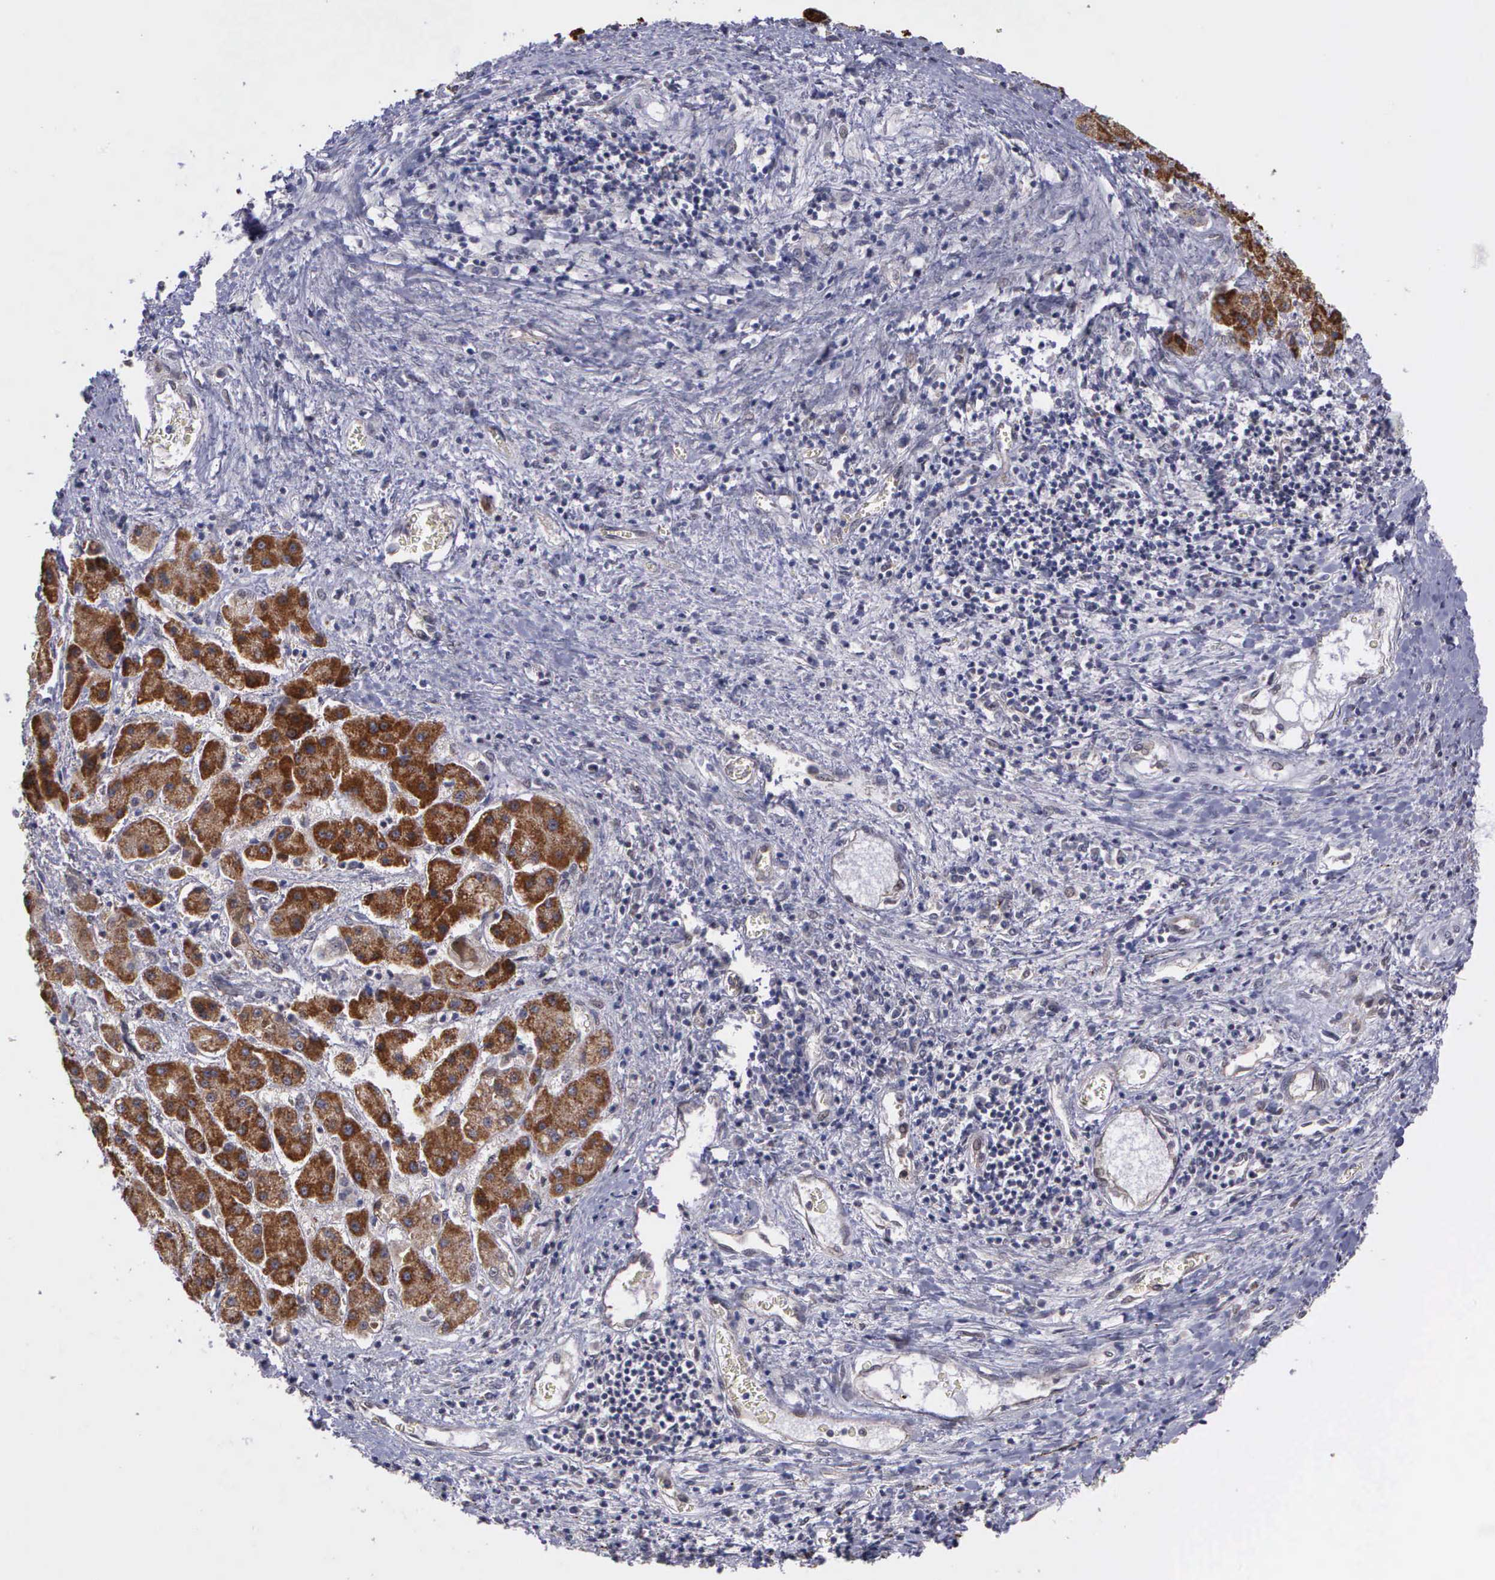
{"staining": {"intensity": "moderate", "quantity": ">75%", "location": "cytoplasmic/membranous"}, "tissue": "liver cancer", "cell_type": "Tumor cells", "image_type": "cancer", "snomed": [{"axis": "morphology", "description": "Carcinoma, Hepatocellular, NOS"}, {"axis": "topography", "description": "Liver"}], "caption": "Liver cancer (hepatocellular carcinoma) stained for a protein (brown) demonstrates moderate cytoplasmic/membranous positive expression in approximately >75% of tumor cells.", "gene": "MAP3K9", "patient": {"sex": "male", "age": 24}}